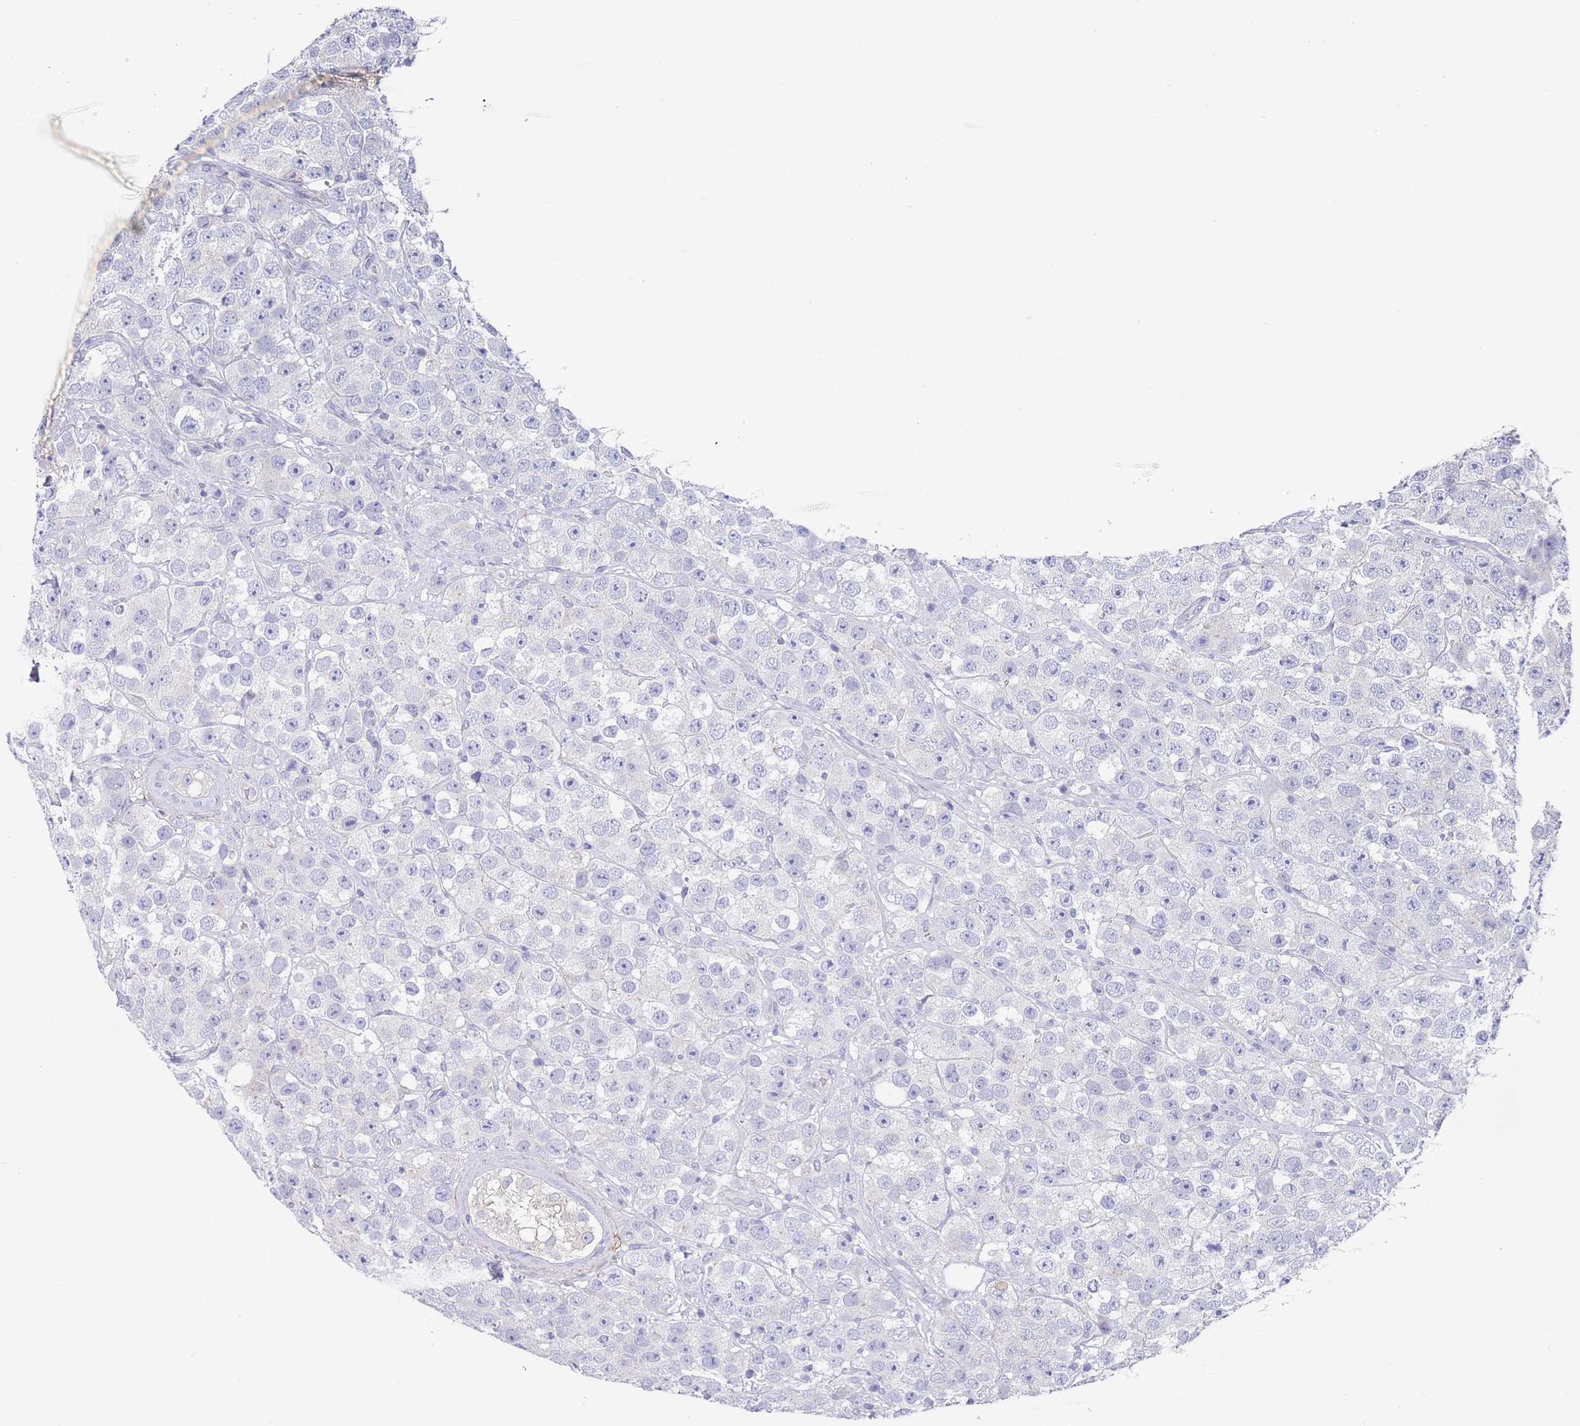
{"staining": {"intensity": "negative", "quantity": "none", "location": "none"}, "tissue": "testis cancer", "cell_type": "Tumor cells", "image_type": "cancer", "snomed": [{"axis": "morphology", "description": "Seminoma, NOS"}, {"axis": "topography", "description": "Testis"}], "caption": "The immunohistochemistry (IHC) photomicrograph has no significant staining in tumor cells of testis seminoma tissue. (DAB (3,3'-diaminobenzidine) IHC with hematoxylin counter stain).", "gene": "RNF169", "patient": {"sex": "male", "age": 28}}